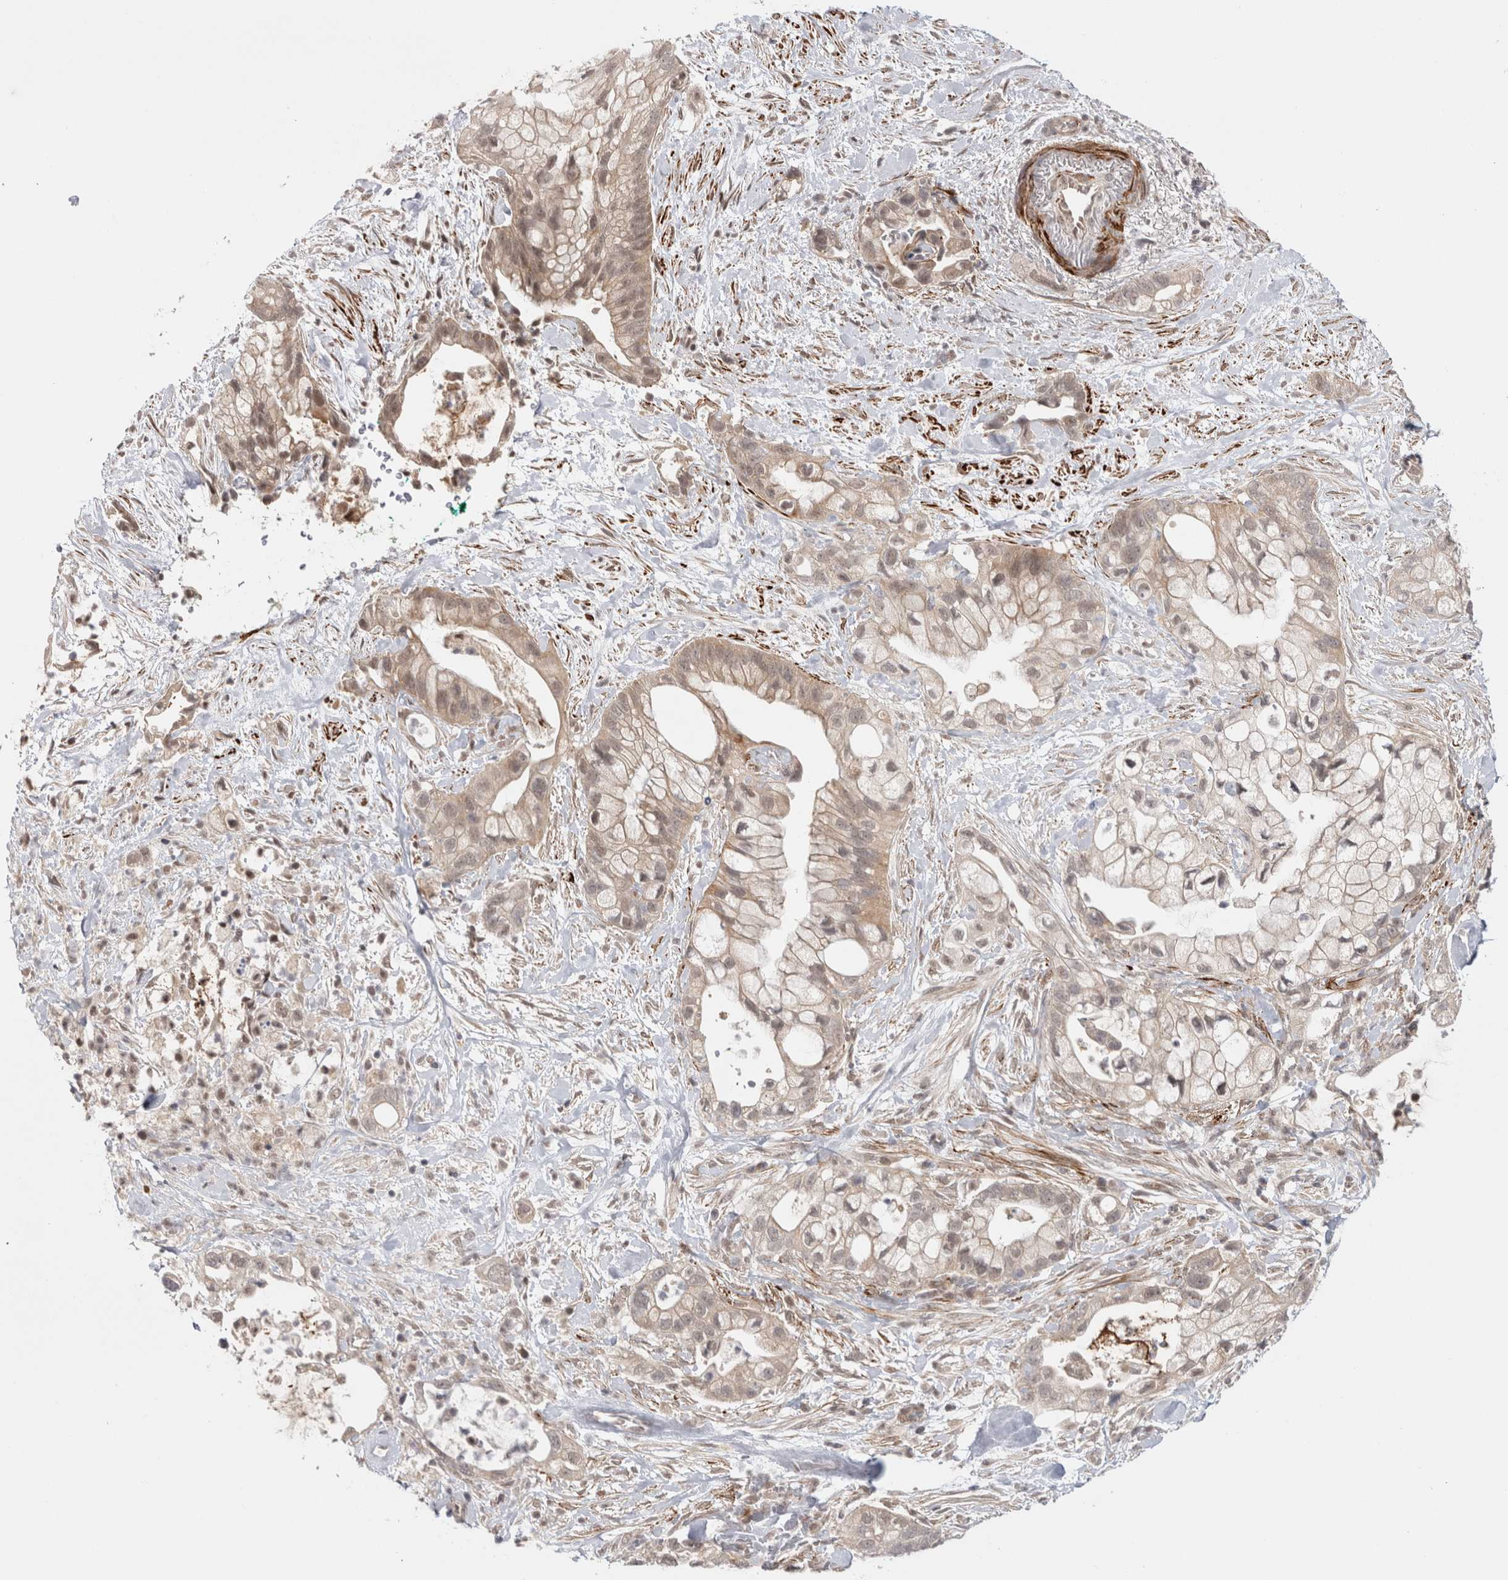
{"staining": {"intensity": "weak", "quantity": ">75%", "location": "cytoplasmic/membranous"}, "tissue": "pancreatic cancer", "cell_type": "Tumor cells", "image_type": "cancer", "snomed": [{"axis": "morphology", "description": "Adenocarcinoma, NOS"}, {"axis": "topography", "description": "Pancreas"}], "caption": "High-power microscopy captured an IHC micrograph of pancreatic cancer (adenocarcinoma), revealing weak cytoplasmic/membranous staining in approximately >75% of tumor cells.", "gene": "ZNF318", "patient": {"sex": "male", "age": 53}}